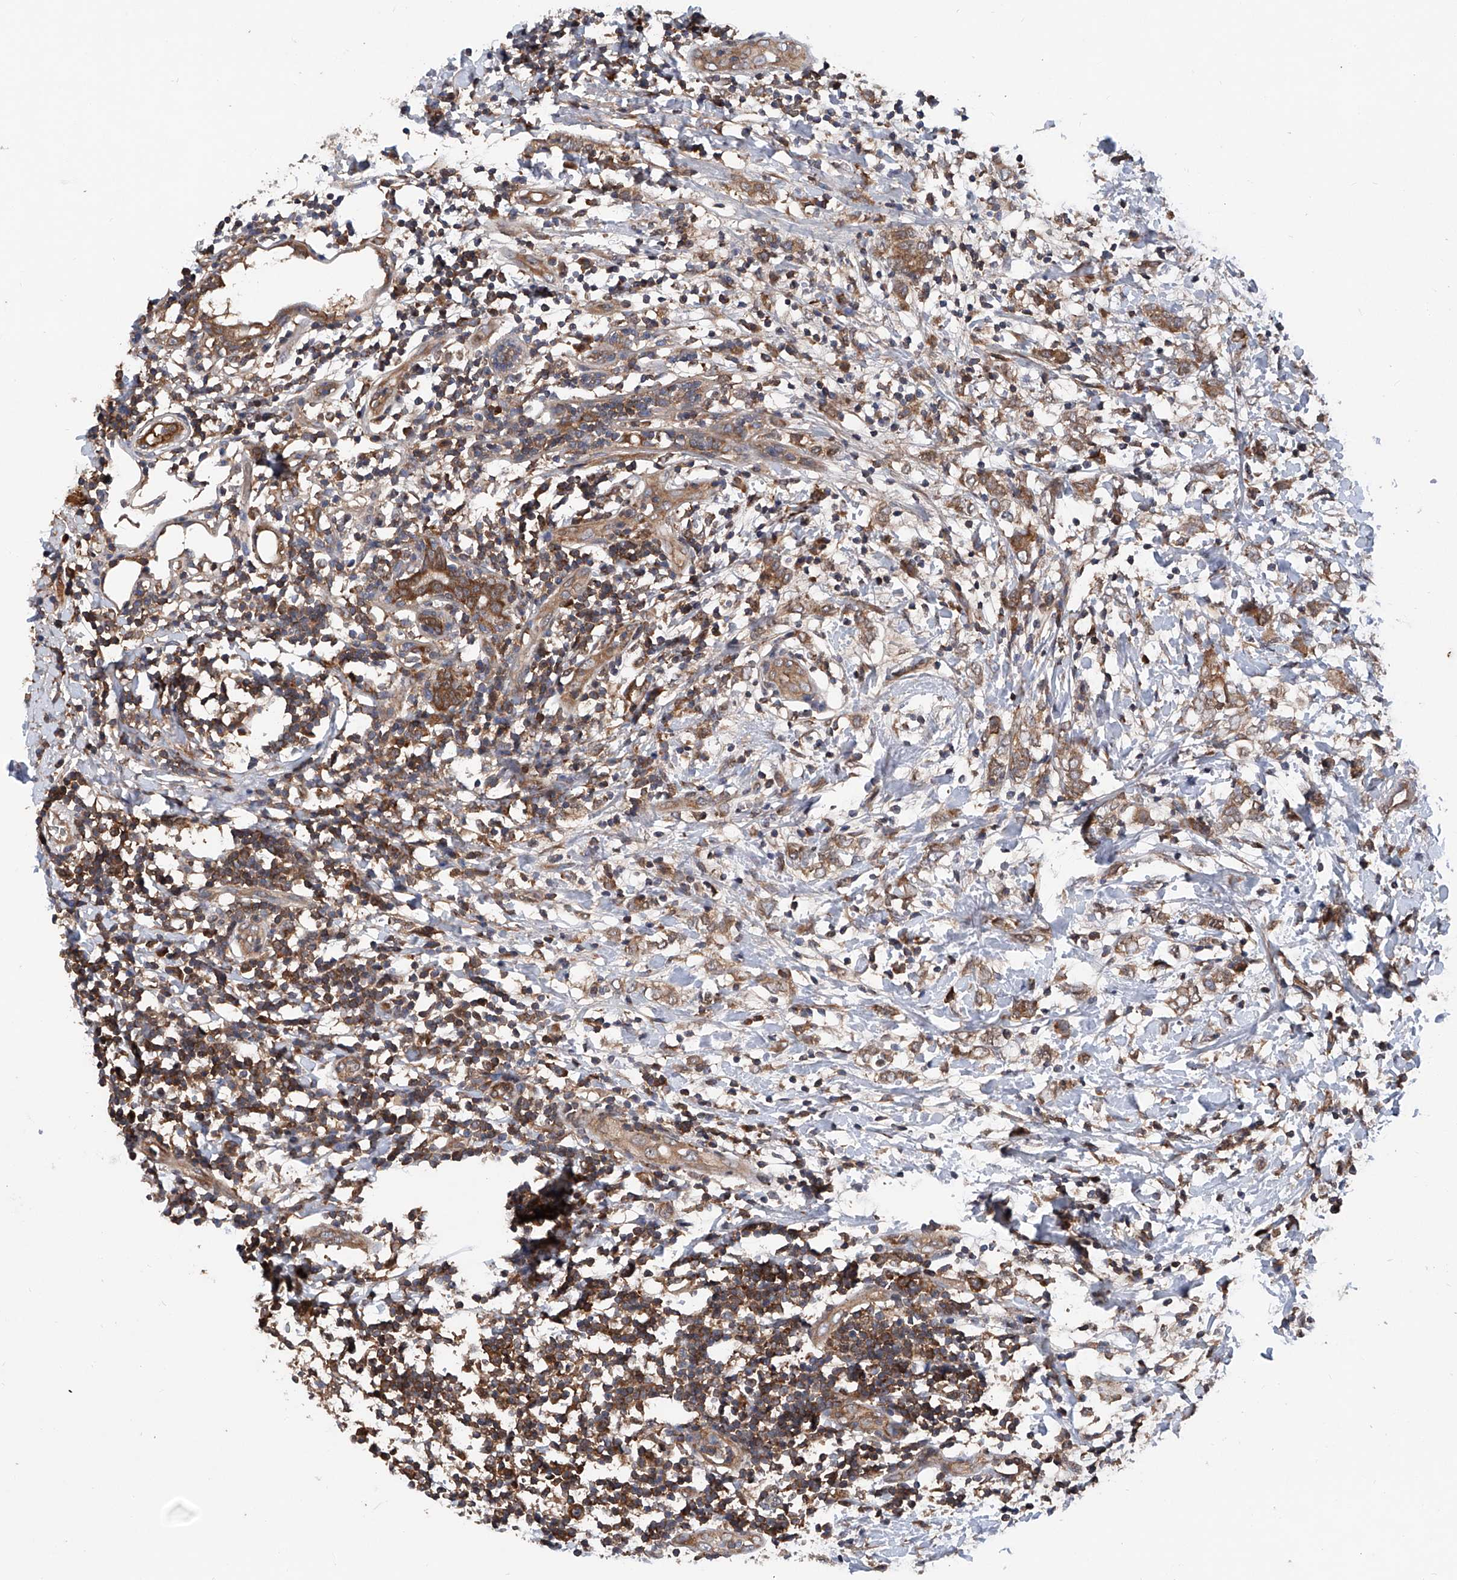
{"staining": {"intensity": "moderate", "quantity": ">75%", "location": "cytoplasmic/membranous"}, "tissue": "breast cancer", "cell_type": "Tumor cells", "image_type": "cancer", "snomed": [{"axis": "morphology", "description": "Normal tissue, NOS"}, {"axis": "morphology", "description": "Lobular carcinoma"}, {"axis": "topography", "description": "Breast"}], "caption": "An immunohistochemistry (IHC) micrograph of neoplastic tissue is shown. Protein staining in brown highlights moderate cytoplasmic/membranous positivity in breast lobular carcinoma within tumor cells.", "gene": "ASCC3", "patient": {"sex": "female", "age": 47}}